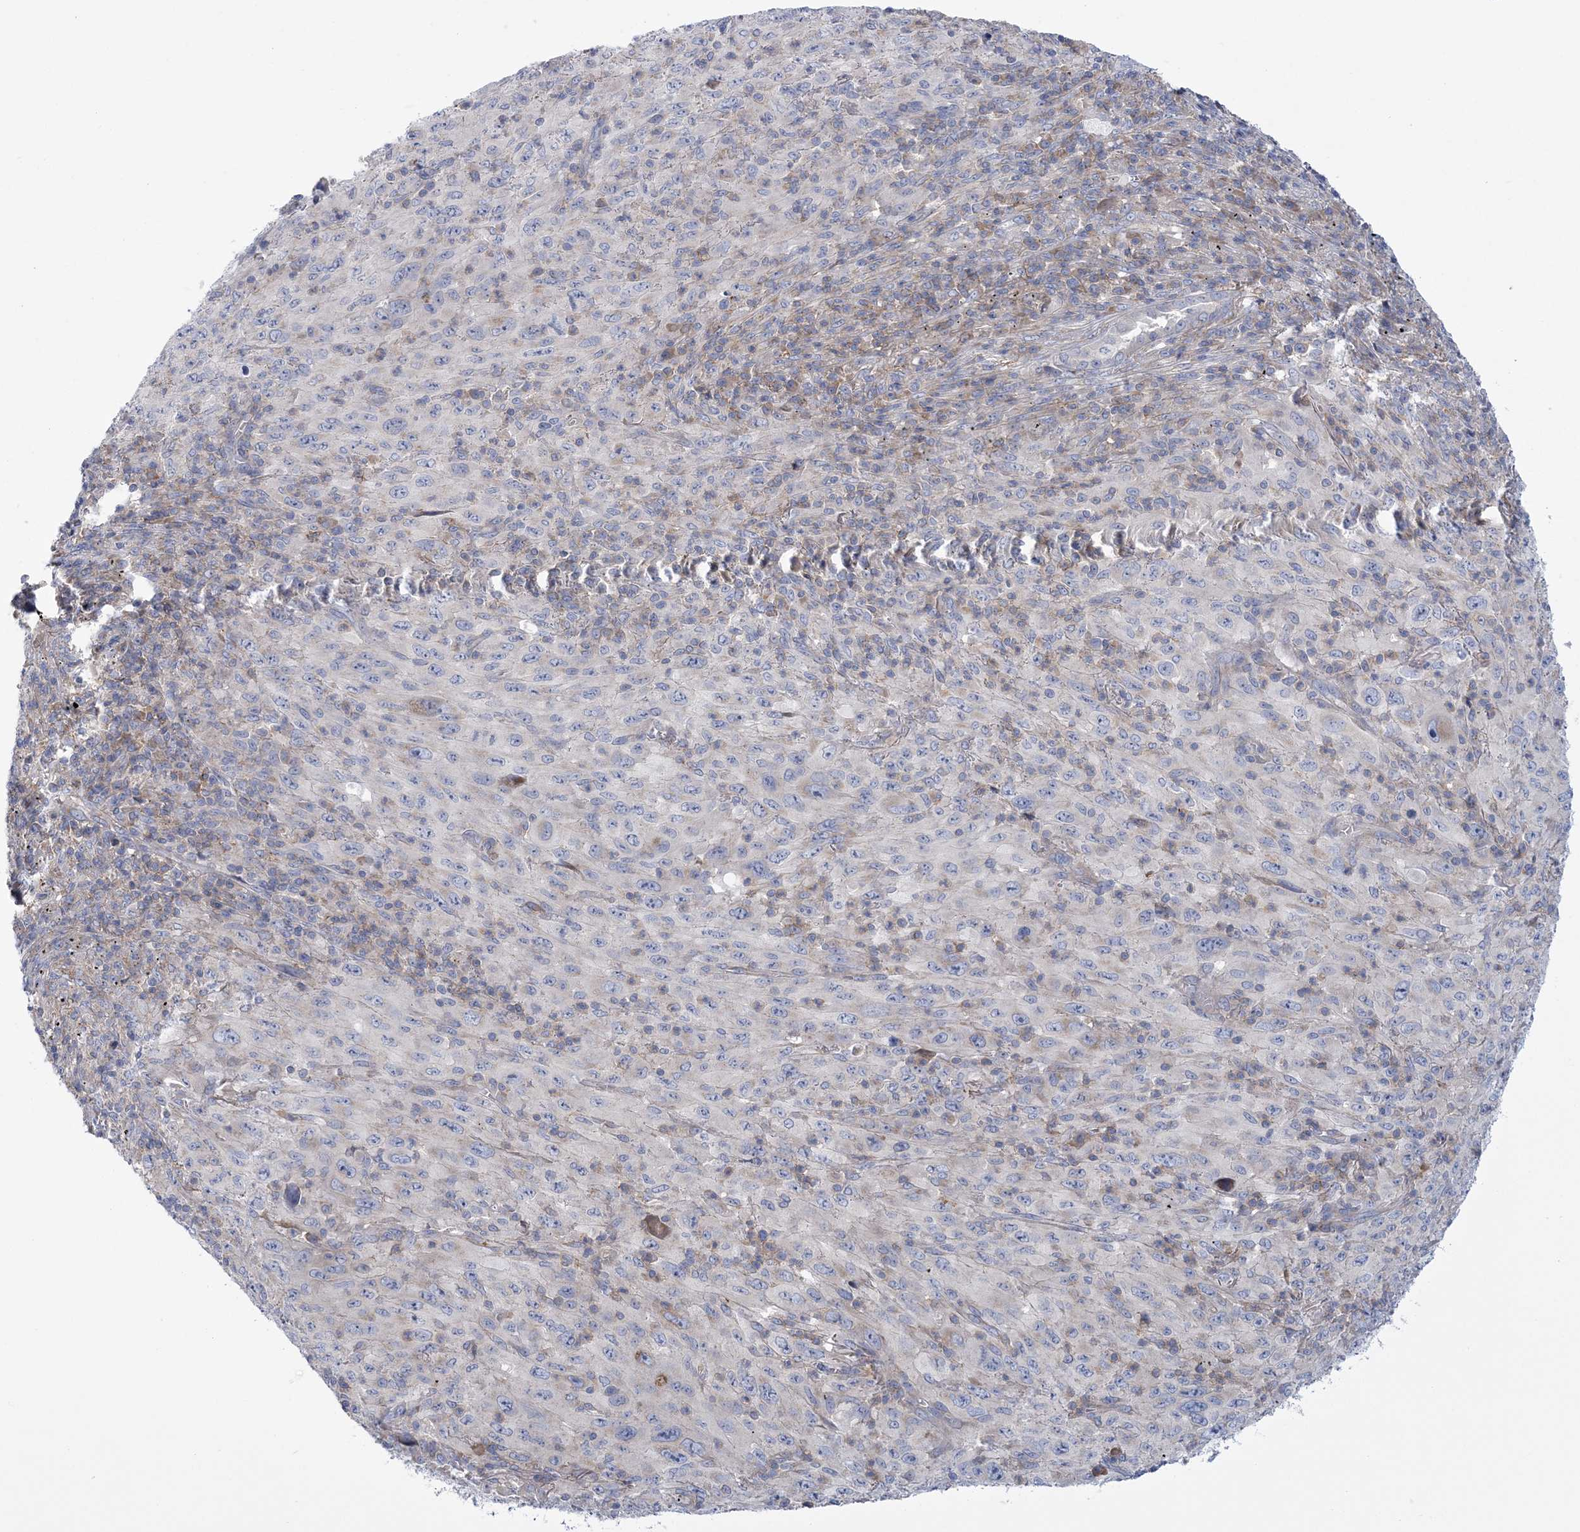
{"staining": {"intensity": "negative", "quantity": "none", "location": "none"}, "tissue": "melanoma", "cell_type": "Tumor cells", "image_type": "cancer", "snomed": [{"axis": "morphology", "description": "Malignant melanoma, Metastatic site"}, {"axis": "topography", "description": "Skin"}], "caption": "A high-resolution histopathology image shows immunohistochemistry staining of melanoma, which shows no significant expression in tumor cells. (Immunohistochemistry (ihc), brightfield microscopy, high magnification).", "gene": "ARSJ", "patient": {"sex": "female", "age": 56}}